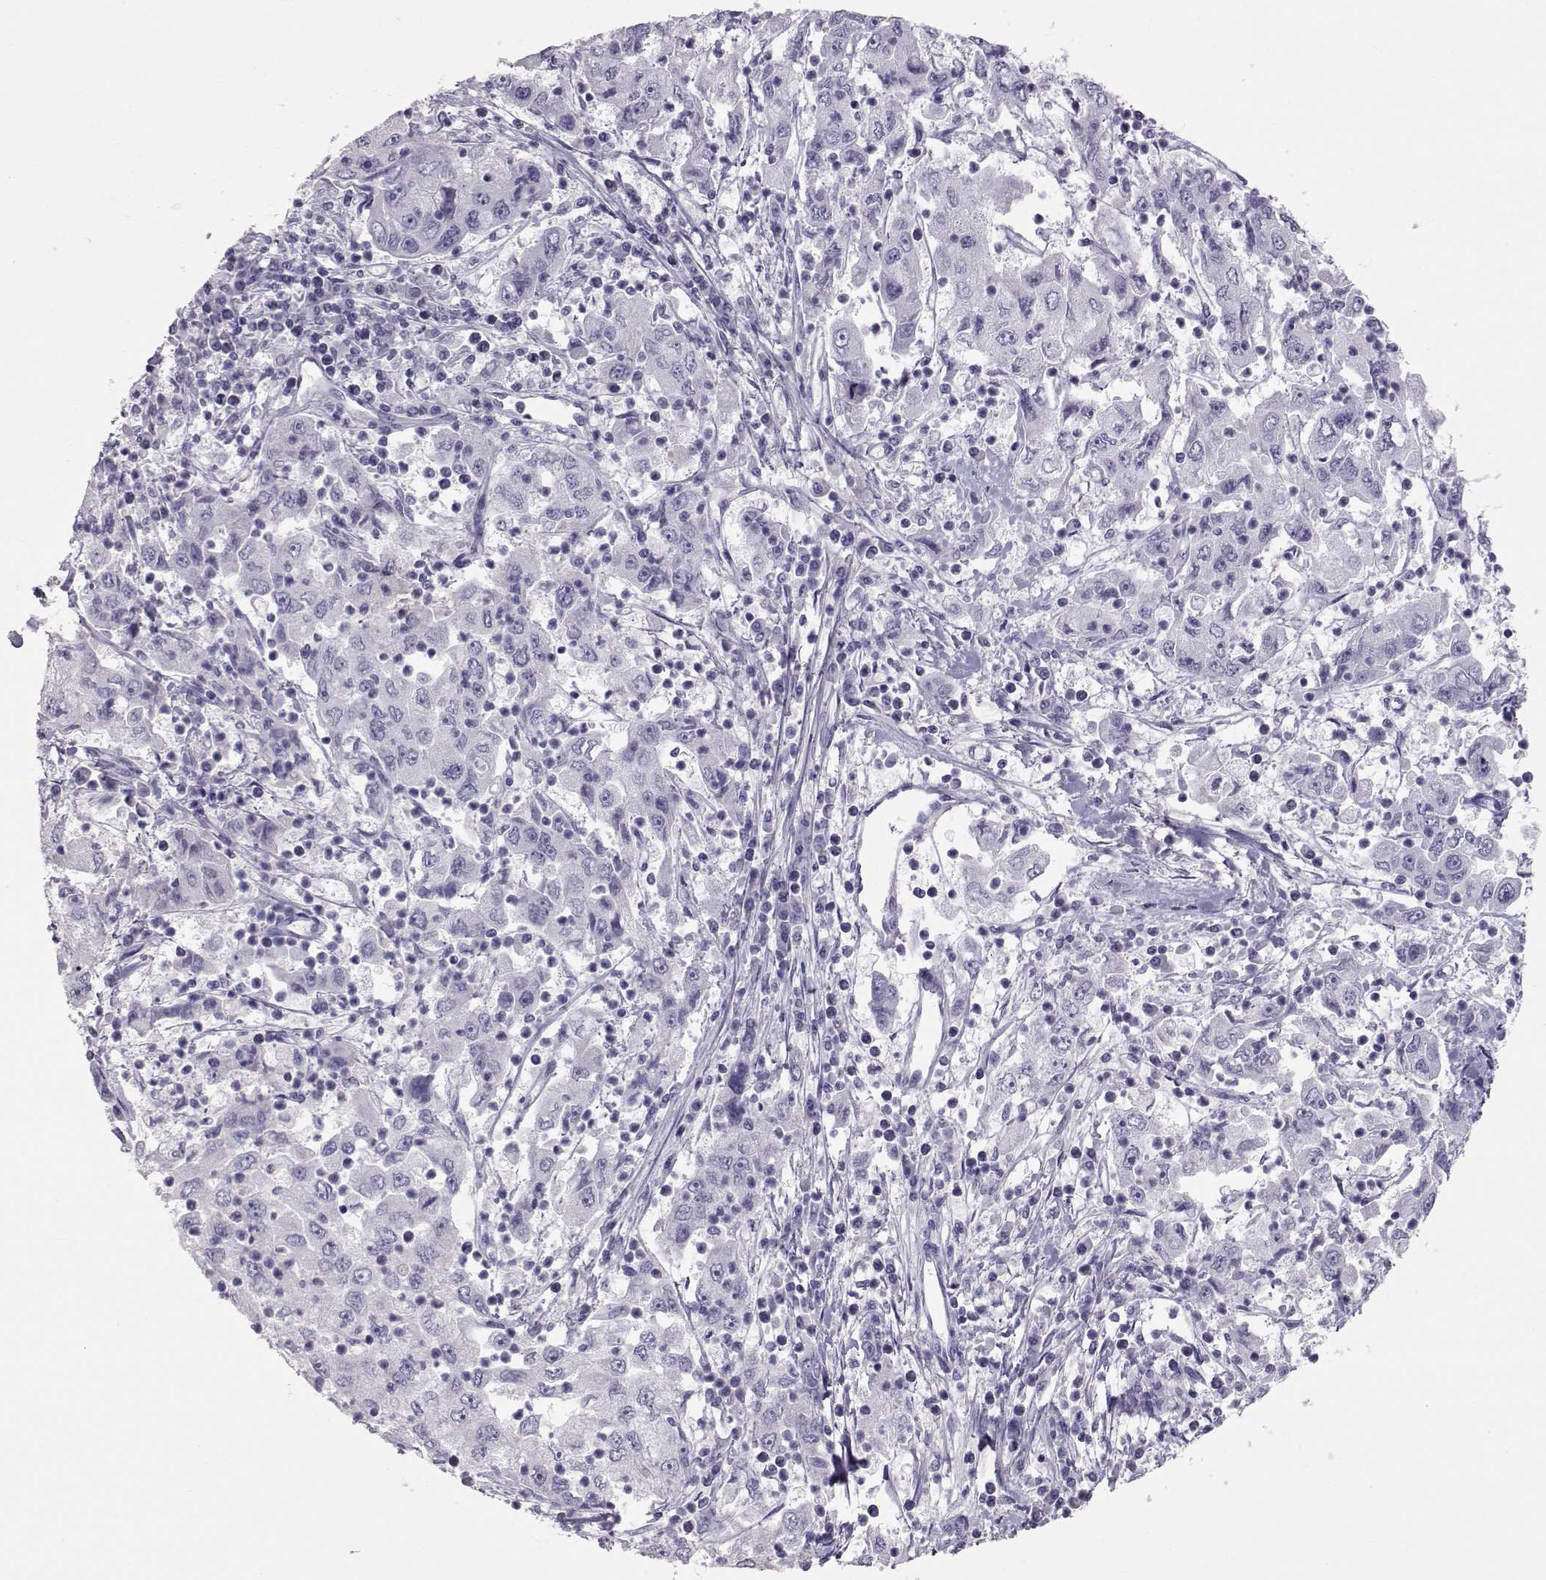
{"staining": {"intensity": "negative", "quantity": "none", "location": "none"}, "tissue": "cervical cancer", "cell_type": "Tumor cells", "image_type": "cancer", "snomed": [{"axis": "morphology", "description": "Squamous cell carcinoma, NOS"}, {"axis": "topography", "description": "Cervix"}], "caption": "Cervical cancer (squamous cell carcinoma) stained for a protein using immunohistochemistry reveals no positivity tumor cells.", "gene": "PMCH", "patient": {"sex": "female", "age": 36}}